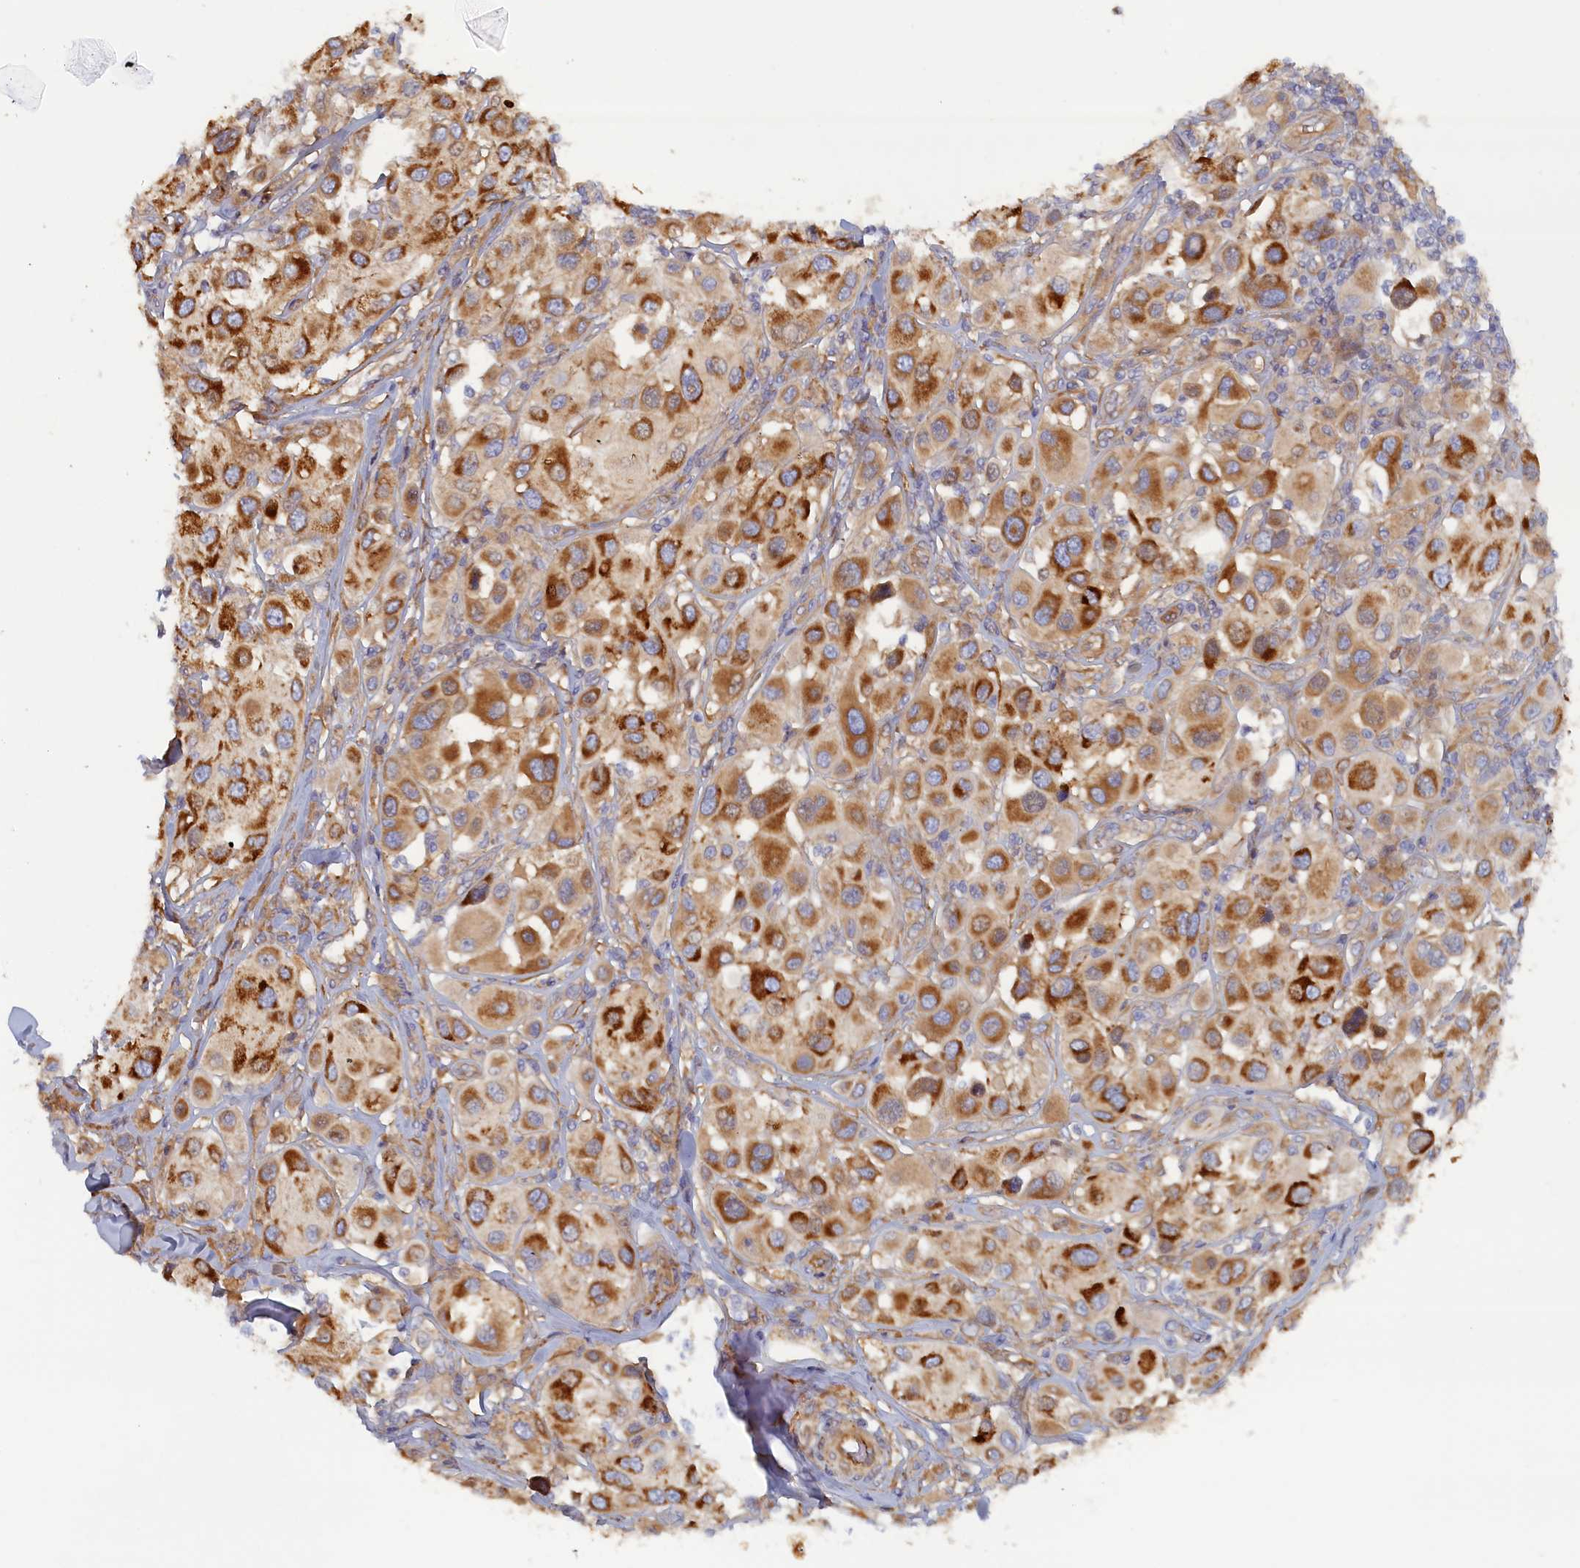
{"staining": {"intensity": "strong", "quantity": ">75%", "location": "cytoplasmic/membranous"}, "tissue": "melanoma", "cell_type": "Tumor cells", "image_type": "cancer", "snomed": [{"axis": "morphology", "description": "Malignant melanoma, Metastatic site"}, {"axis": "topography", "description": "Skin"}], "caption": "Immunohistochemical staining of melanoma exhibits high levels of strong cytoplasmic/membranous protein expression in about >75% of tumor cells.", "gene": "TMEM196", "patient": {"sex": "male", "age": 41}}